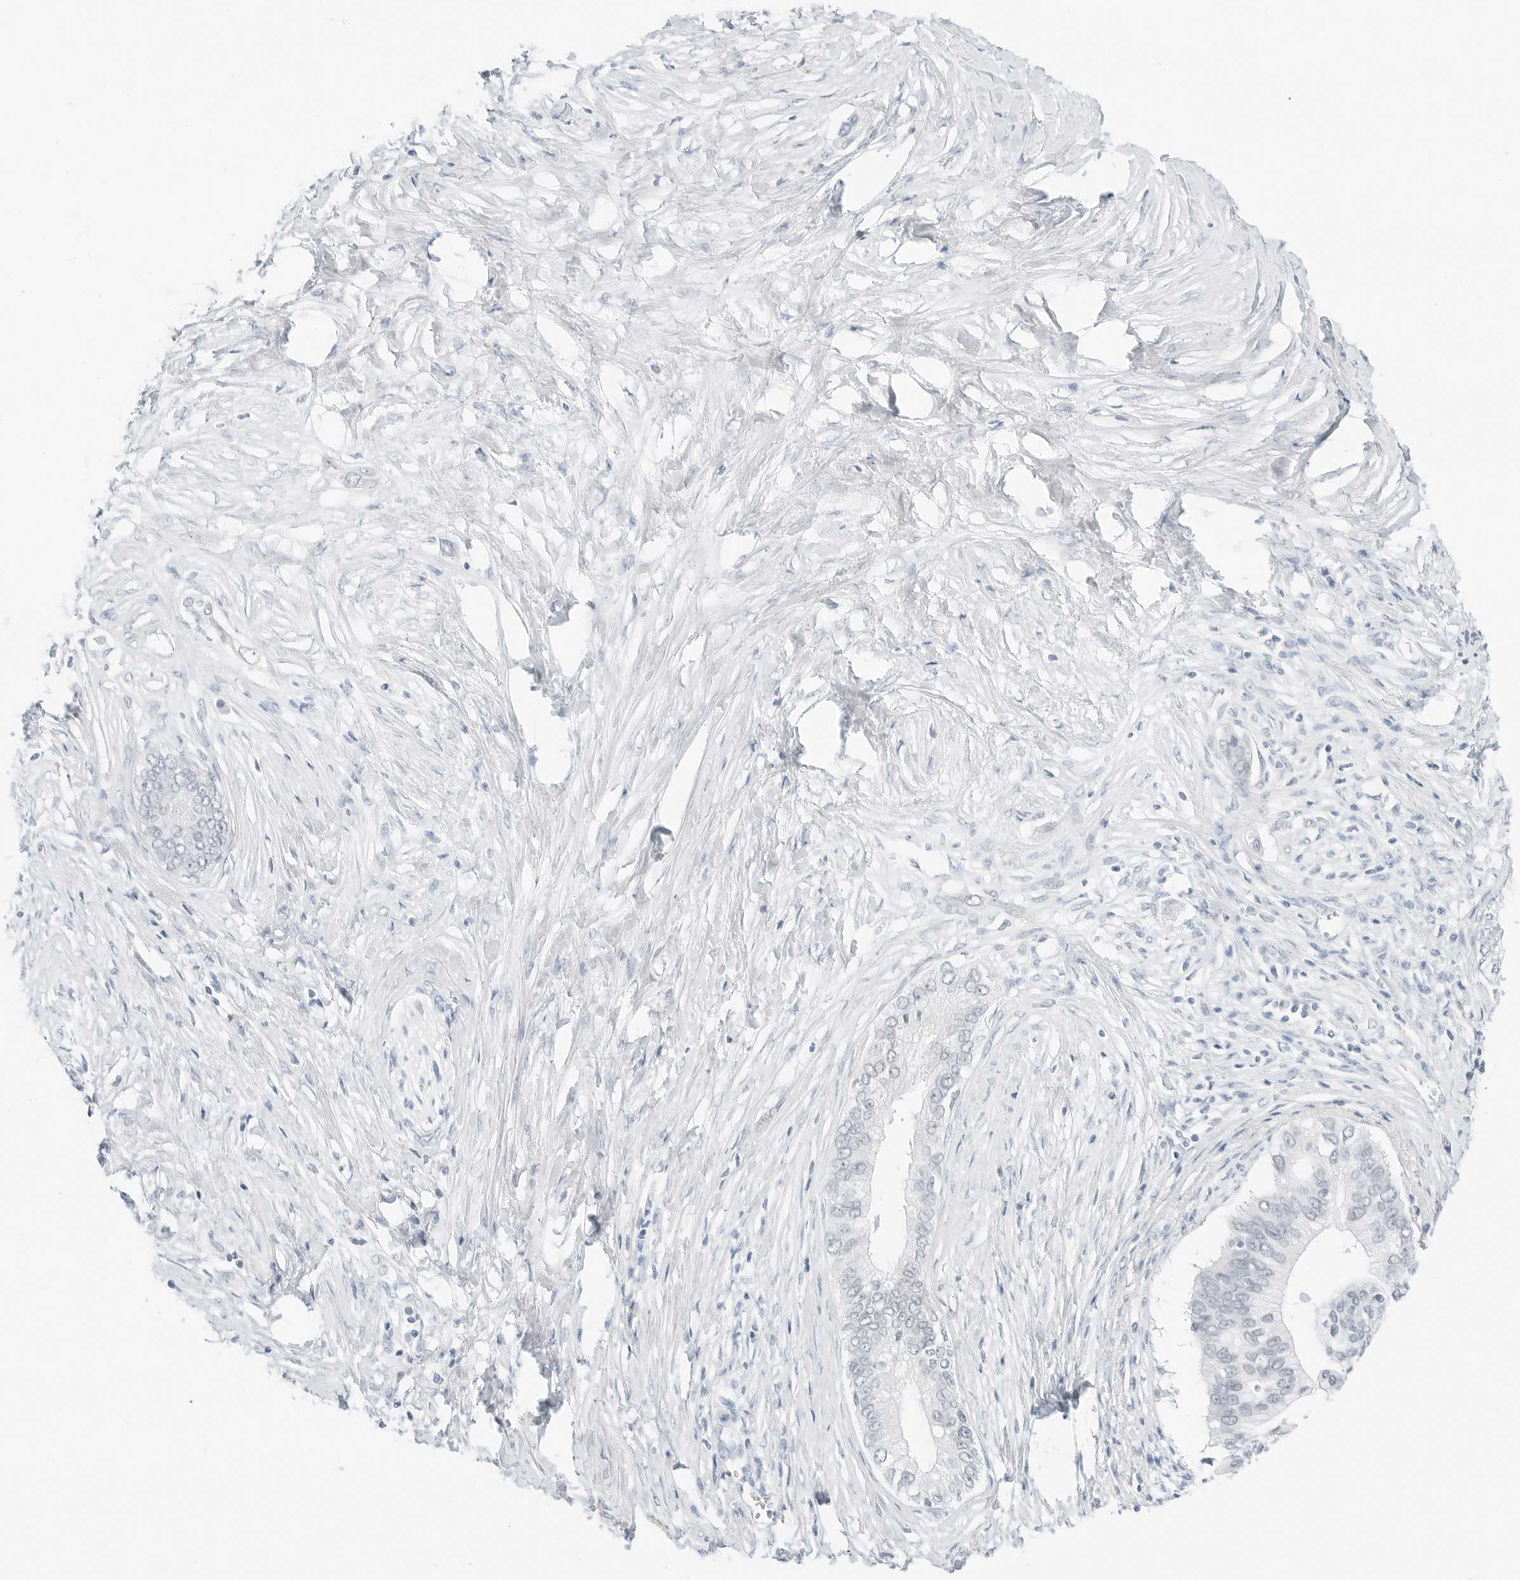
{"staining": {"intensity": "negative", "quantity": "none", "location": "none"}, "tissue": "pancreatic cancer", "cell_type": "Tumor cells", "image_type": "cancer", "snomed": [{"axis": "morphology", "description": "Normal tissue, NOS"}, {"axis": "morphology", "description": "Adenocarcinoma, NOS"}, {"axis": "topography", "description": "Pancreas"}, {"axis": "topography", "description": "Peripheral nerve tissue"}], "caption": "There is no significant expression in tumor cells of adenocarcinoma (pancreatic).", "gene": "CCSAP", "patient": {"sex": "male", "age": 59}}